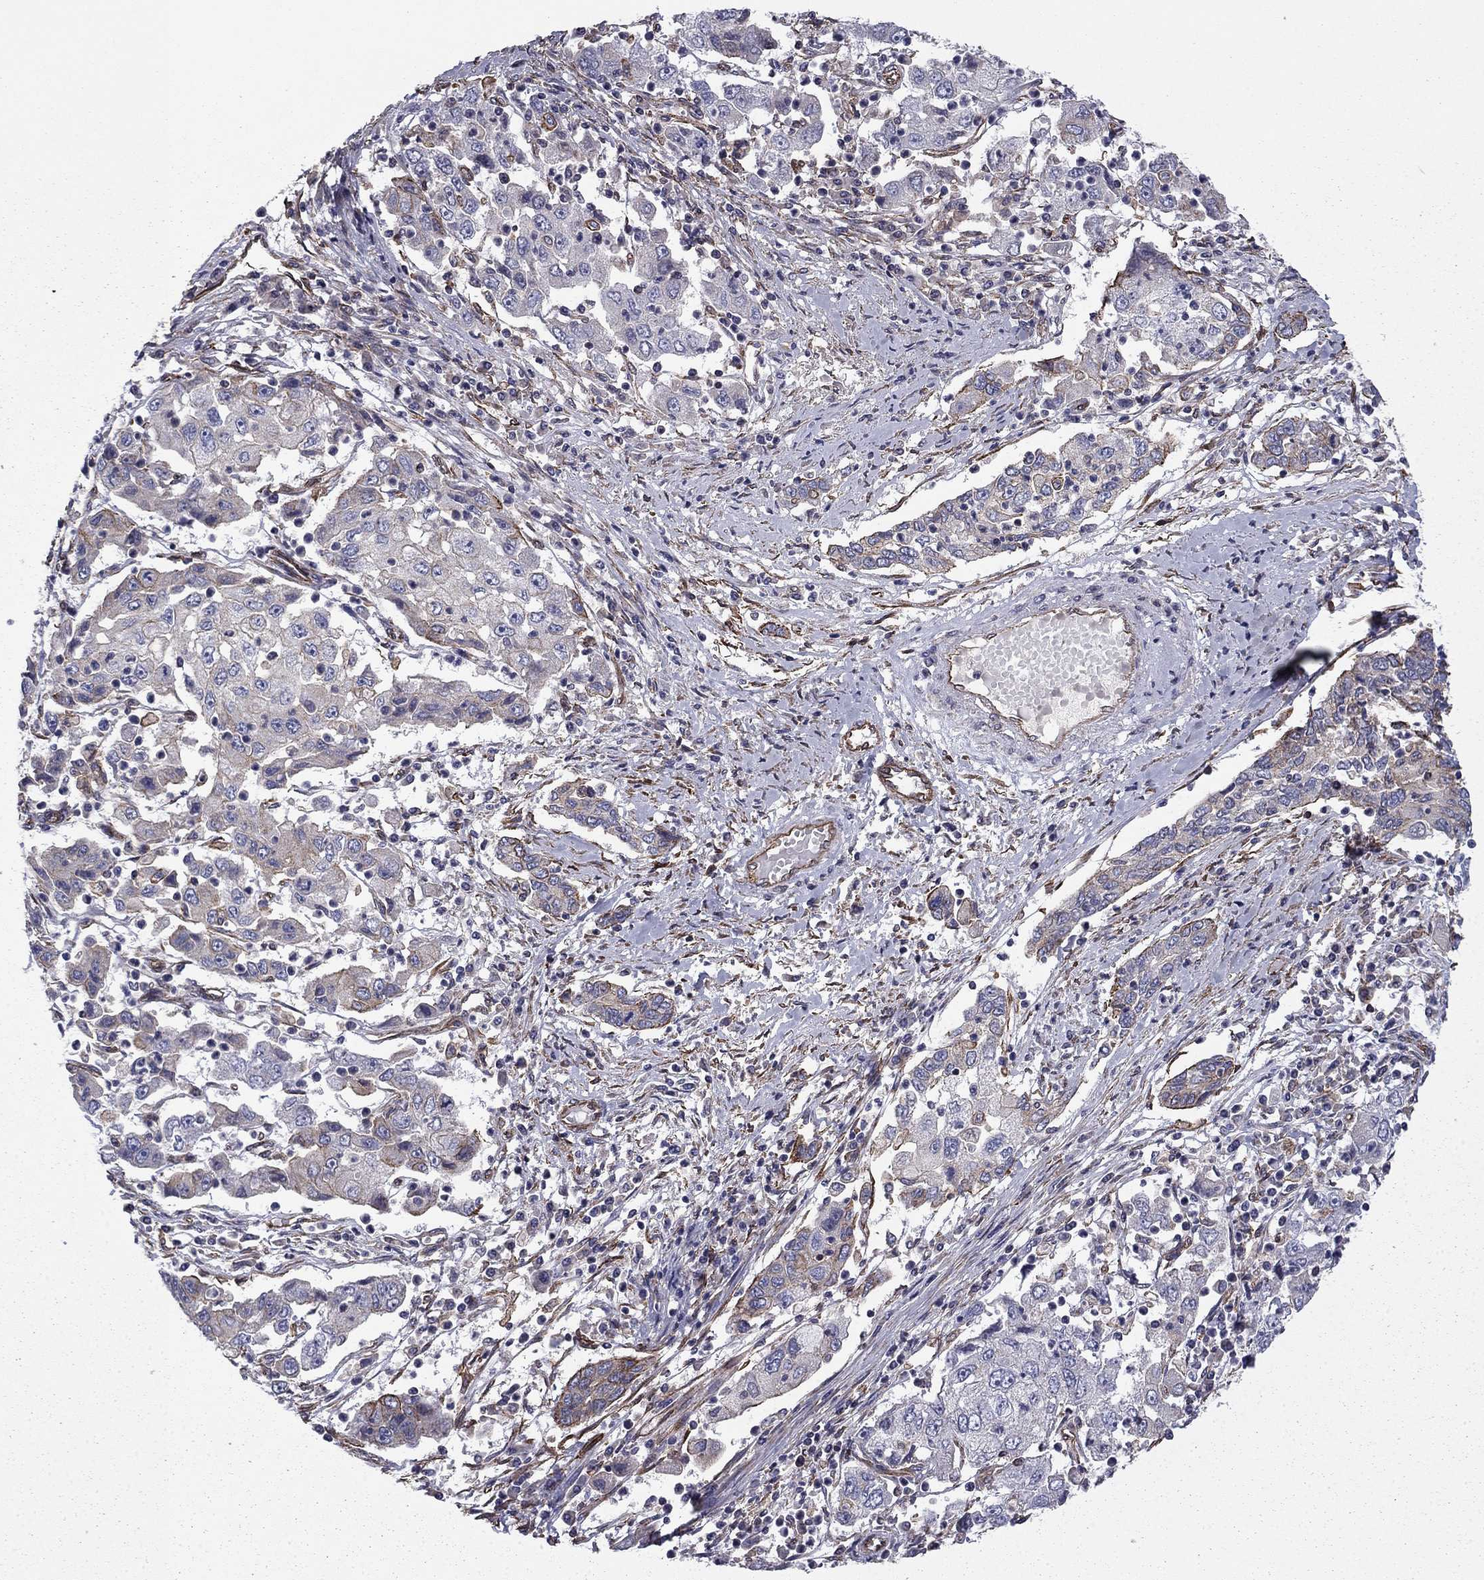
{"staining": {"intensity": "moderate", "quantity": "<25%", "location": "cytoplasmic/membranous"}, "tissue": "cervical cancer", "cell_type": "Tumor cells", "image_type": "cancer", "snomed": [{"axis": "morphology", "description": "Squamous cell carcinoma, NOS"}, {"axis": "topography", "description": "Cervix"}], "caption": "A high-resolution histopathology image shows IHC staining of cervical cancer, which demonstrates moderate cytoplasmic/membranous positivity in approximately <25% of tumor cells. (DAB = brown stain, brightfield microscopy at high magnification).", "gene": "SHMT1", "patient": {"sex": "female", "age": 36}}